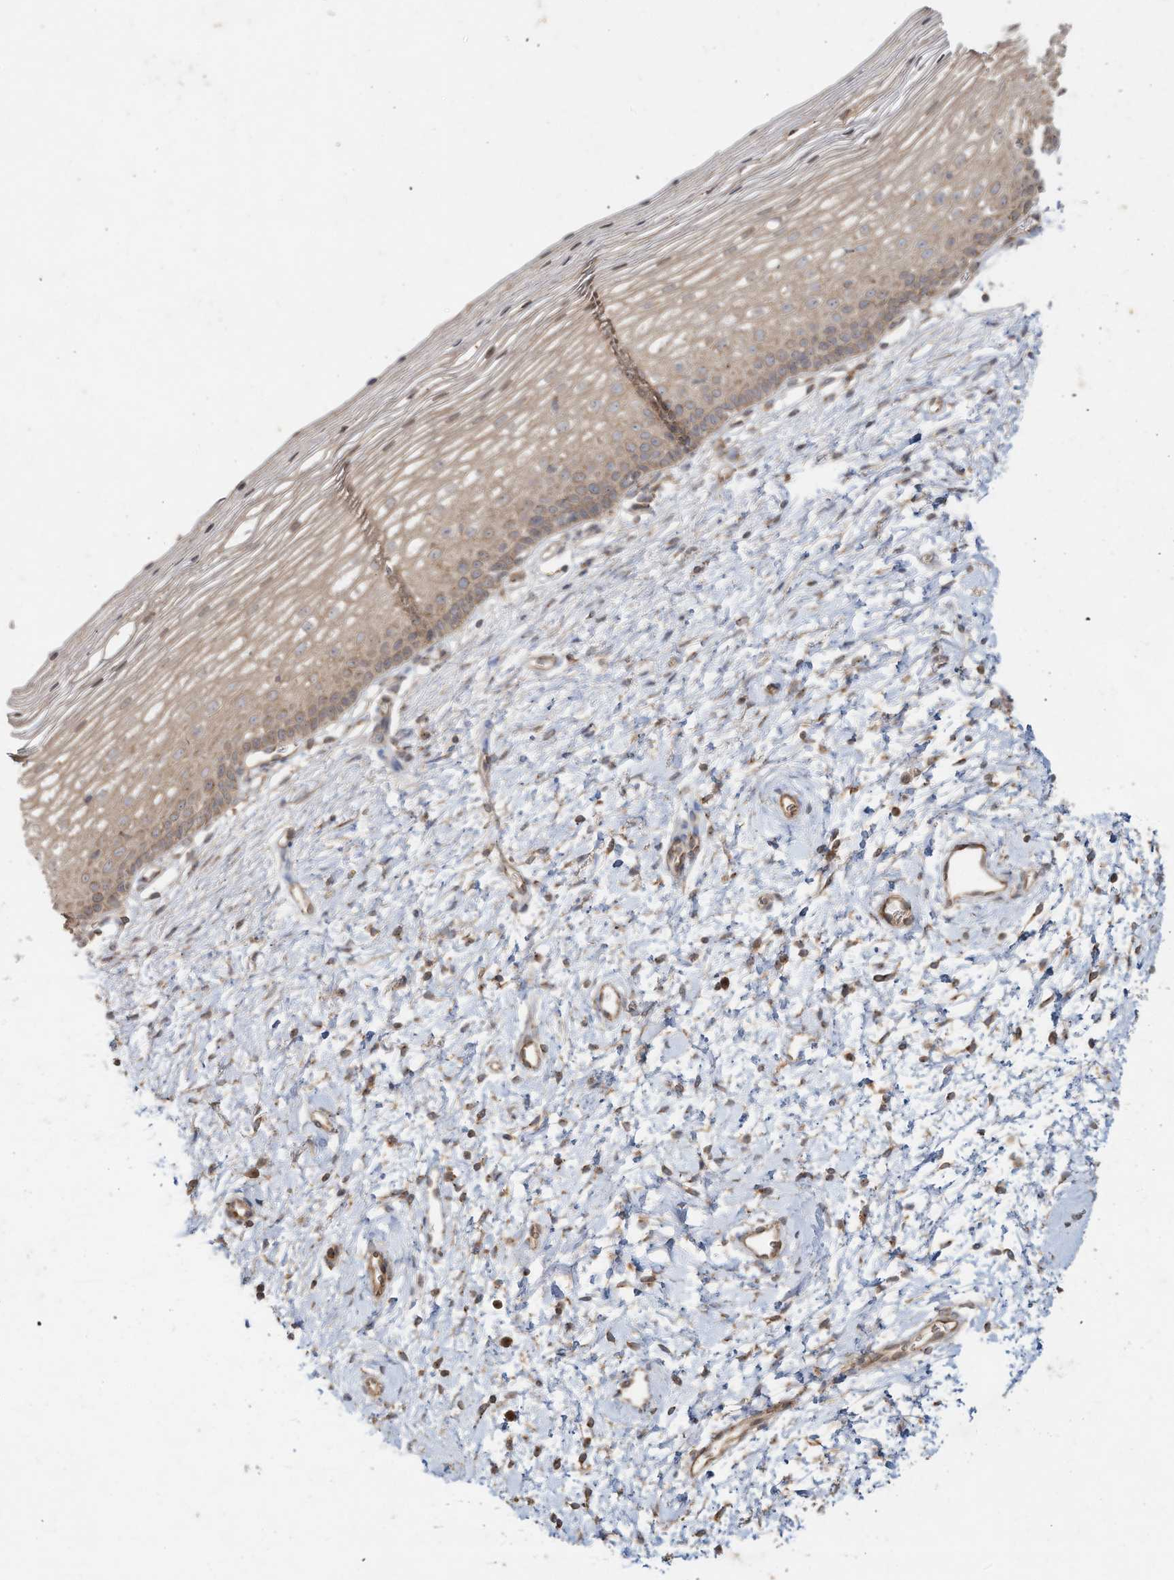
{"staining": {"intensity": "moderate", "quantity": ">75%", "location": "cytoplasmic/membranous"}, "tissue": "cervix", "cell_type": "Glandular cells", "image_type": "normal", "snomed": [{"axis": "morphology", "description": "Normal tissue, NOS"}, {"axis": "topography", "description": "Cervix"}], "caption": "A medium amount of moderate cytoplasmic/membranous staining is identified in approximately >75% of glandular cells in unremarkable cervix. Using DAB (3,3'-diaminobenzidine) (brown) and hematoxylin (blue) stains, captured at high magnification using brightfield microscopy.", "gene": "DYNC1I2", "patient": {"sex": "female", "age": 72}}